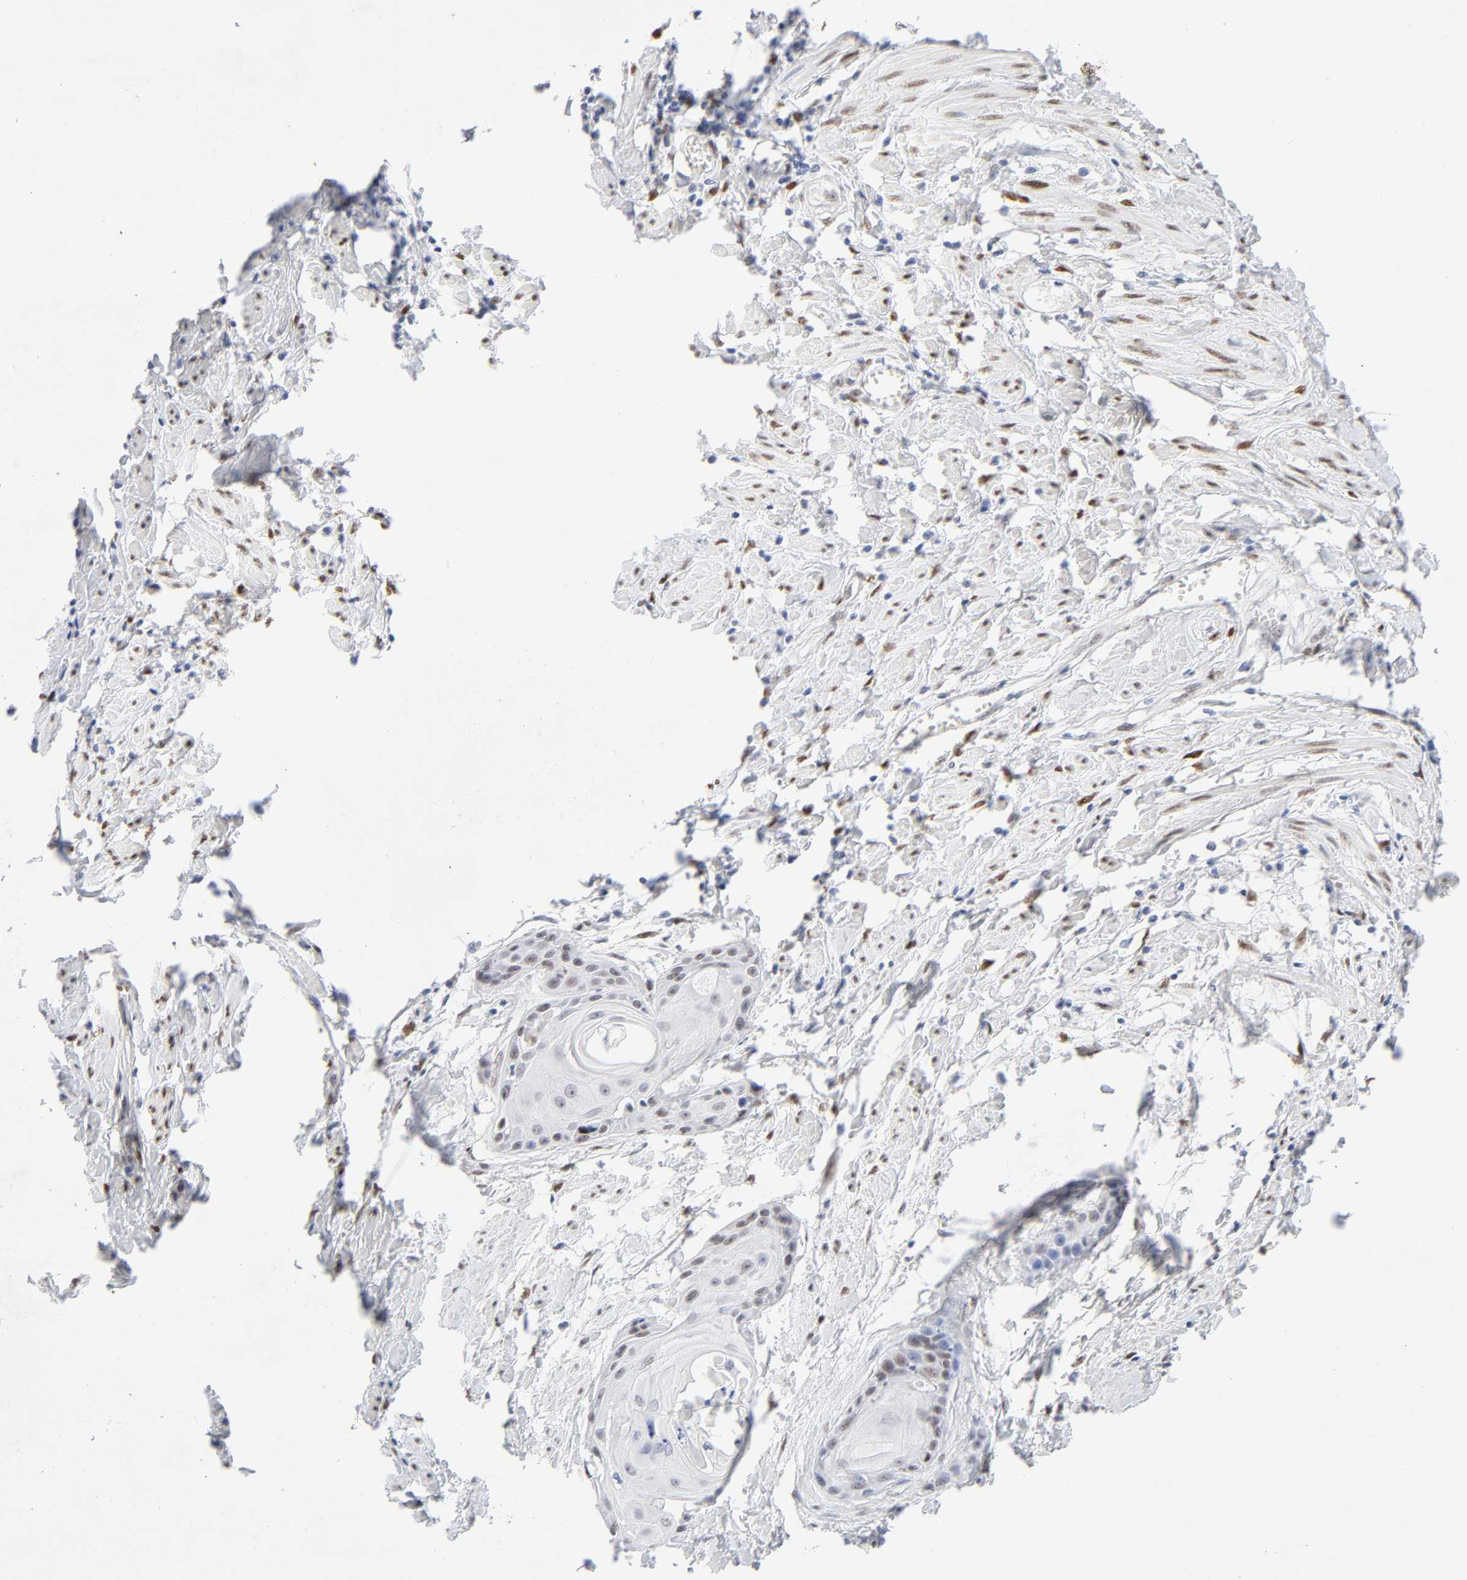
{"staining": {"intensity": "weak", "quantity": "25%-75%", "location": "nuclear"}, "tissue": "cervical cancer", "cell_type": "Tumor cells", "image_type": "cancer", "snomed": [{"axis": "morphology", "description": "Squamous cell carcinoma, NOS"}, {"axis": "topography", "description": "Cervix"}], "caption": "High-magnification brightfield microscopy of squamous cell carcinoma (cervical) stained with DAB (brown) and counterstained with hematoxylin (blue). tumor cells exhibit weak nuclear positivity is present in approximately25%-75% of cells.", "gene": "NFIC", "patient": {"sex": "female", "age": 57}}